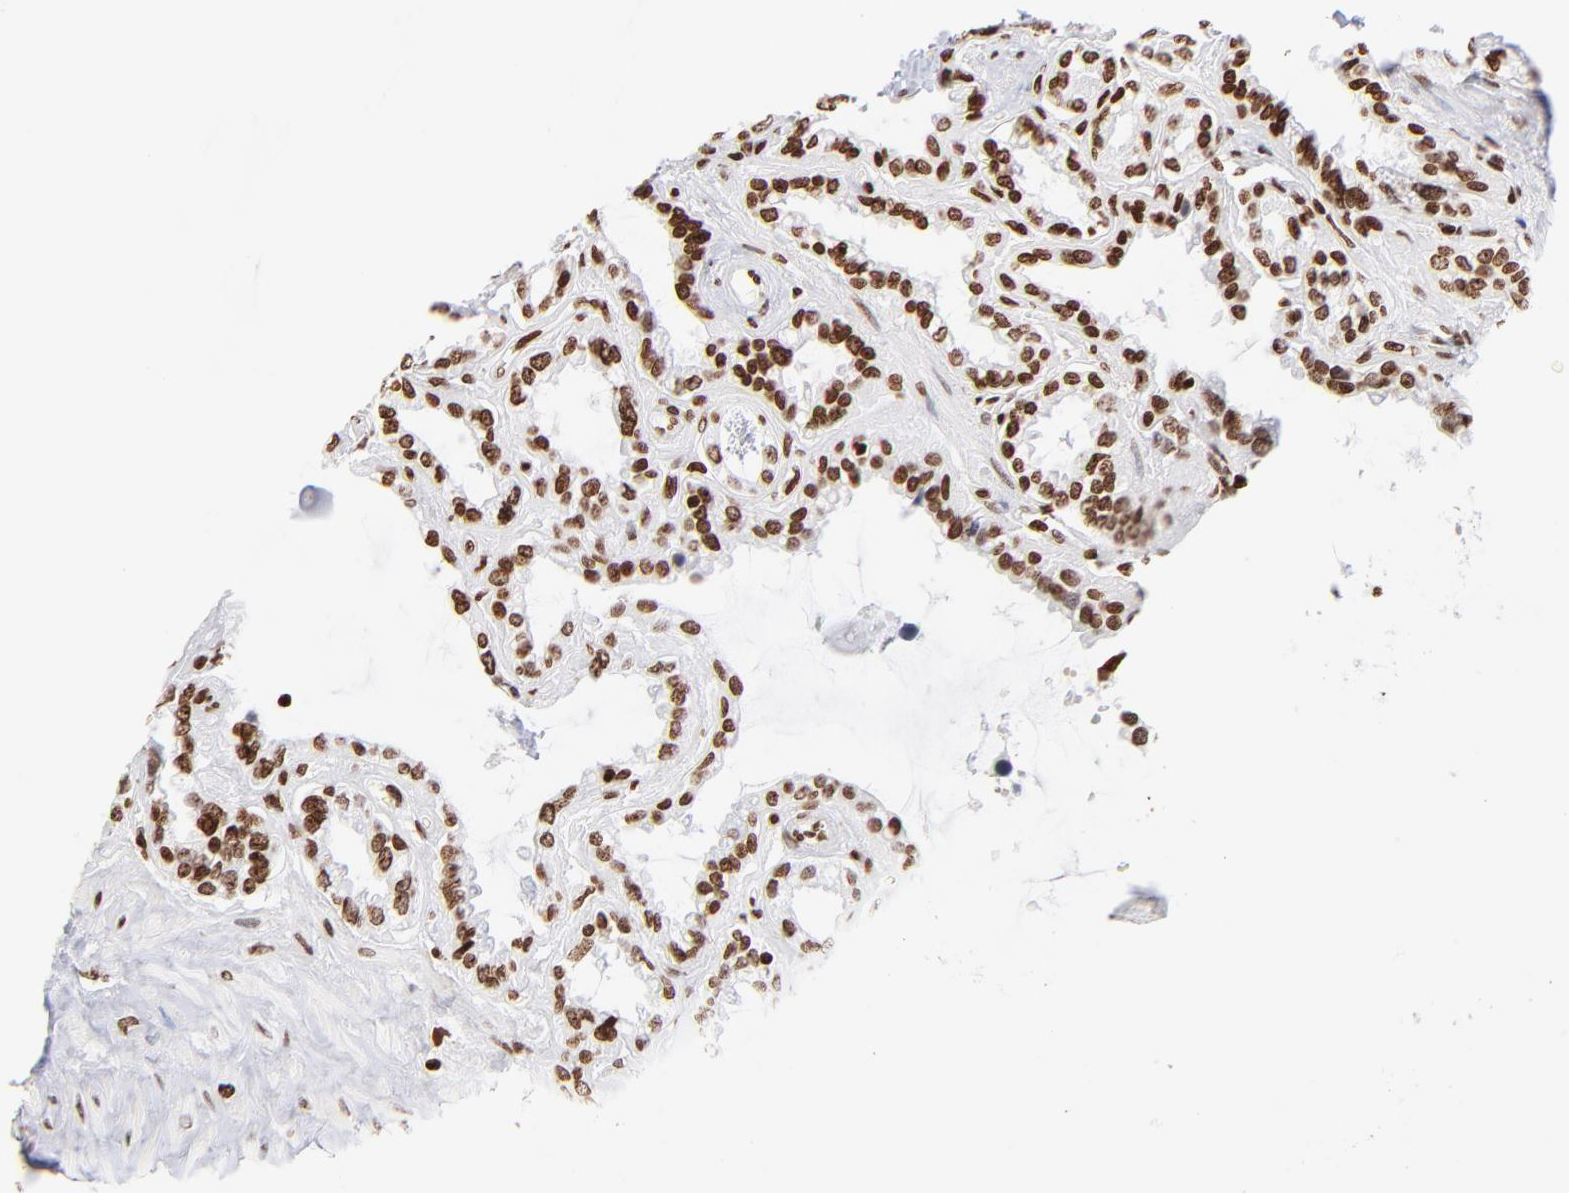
{"staining": {"intensity": "moderate", "quantity": ">75%", "location": "nuclear"}, "tissue": "seminal vesicle", "cell_type": "Glandular cells", "image_type": "normal", "snomed": [{"axis": "morphology", "description": "Normal tissue, NOS"}, {"axis": "morphology", "description": "Inflammation, NOS"}, {"axis": "topography", "description": "Urinary bladder"}, {"axis": "topography", "description": "Prostate"}, {"axis": "topography", "description": "Seminal veicle"}], "caption": "Approximately >75% of glandular cells in unremarkable seminal vesicle exhibit moderate nuclear protein staining as visualized by brown immunohistochemical staining.", "gene": "RTL4", "patient": {"sex": "male", "age": 82}}